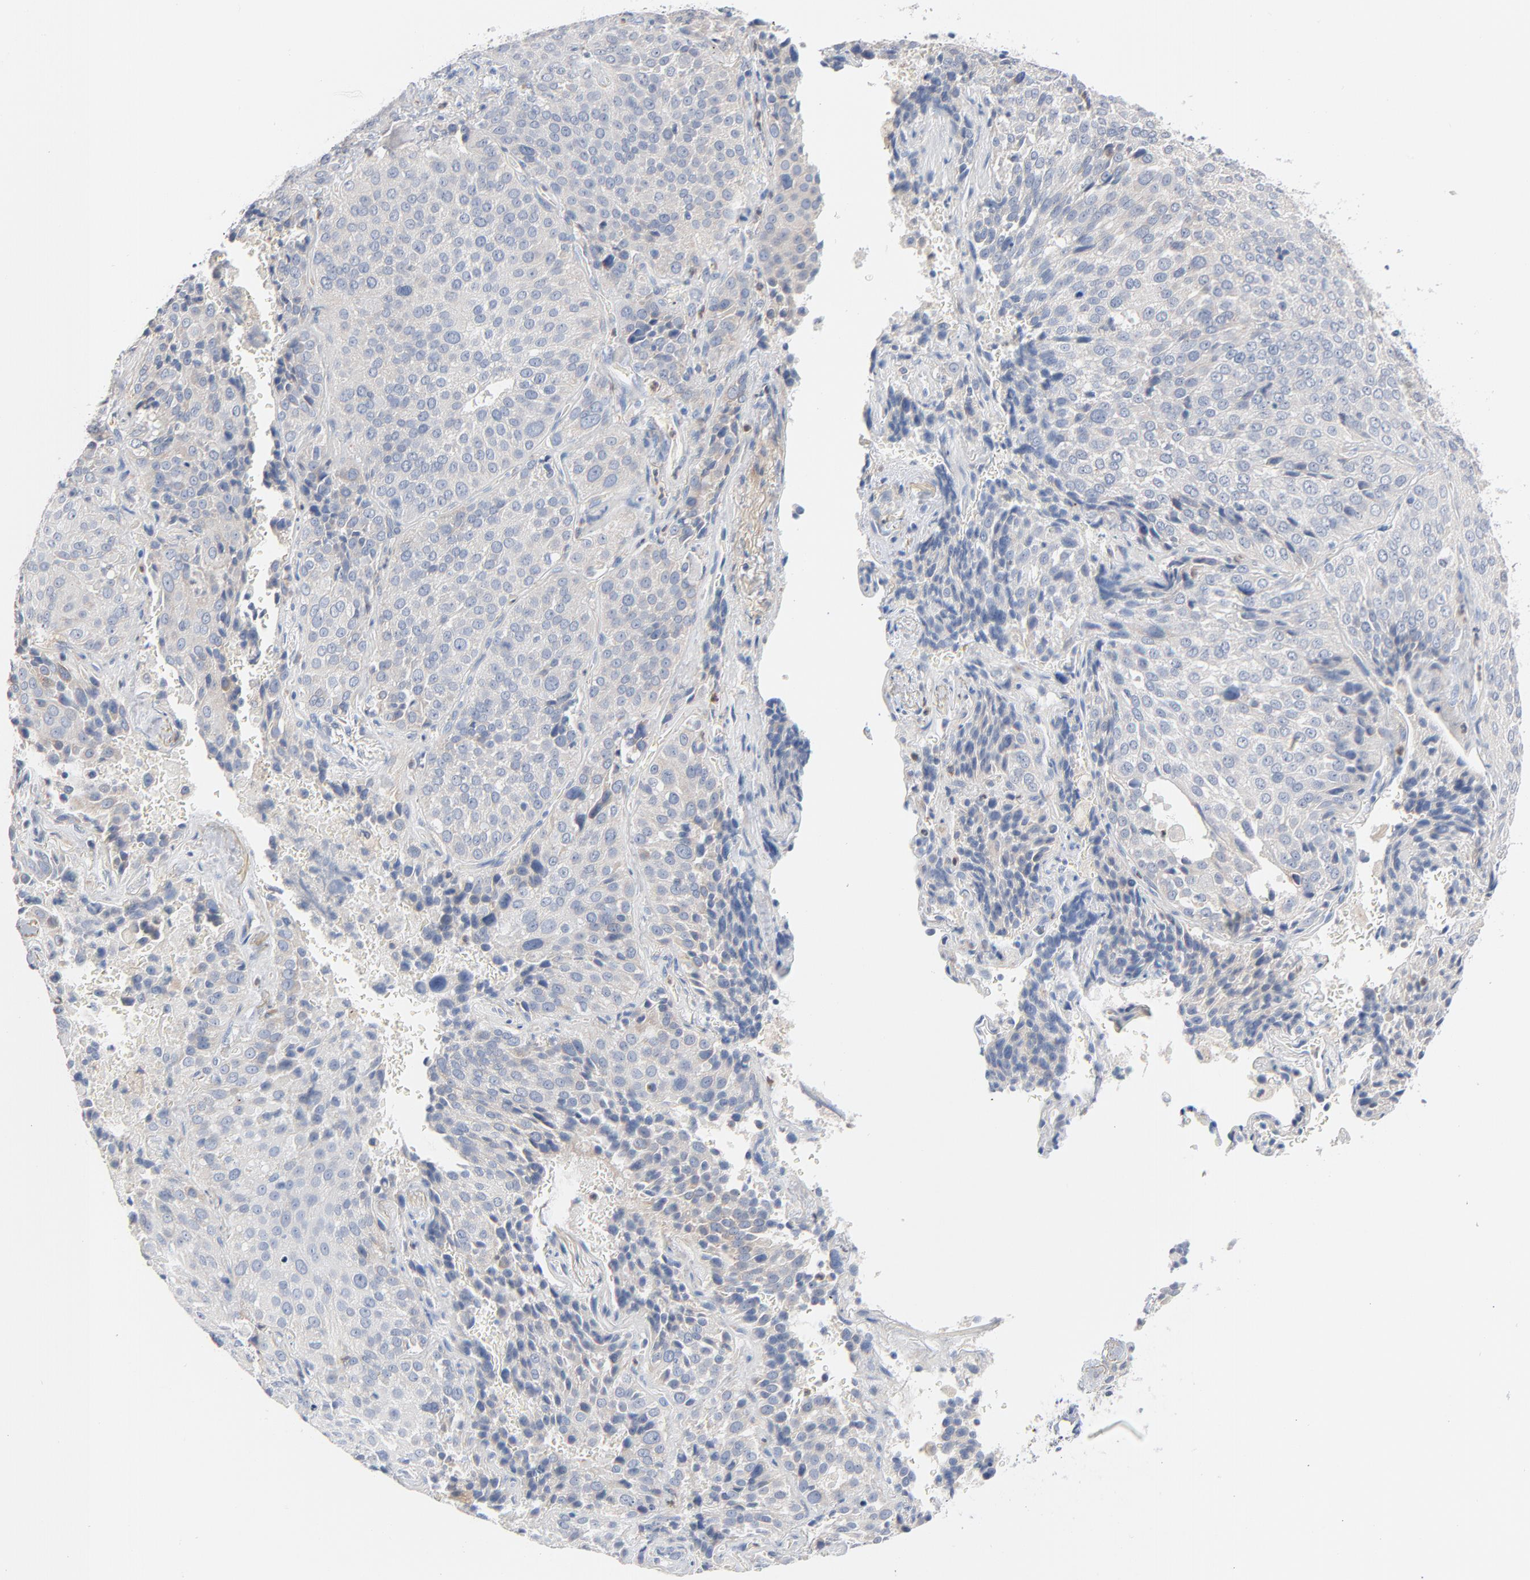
{"staining": {"intensity": "negative", "quantity": "none", "location": "none"}, "tissue": "lung cancer", "cell_type": "Tumor cells", "image_type": "cancer", "snomed": [{"axis": "morphology", "description": "Squamous cell carcinoma, NOS"}, {"axis": "topography", "description": "Lung"}], "caption": "Lung squamous cell carcinoma stained for a protein using IHC demonstrates no staining tumor cells.", "gene": "IFT43", "patient": {"sex": "male", "age": 54}}